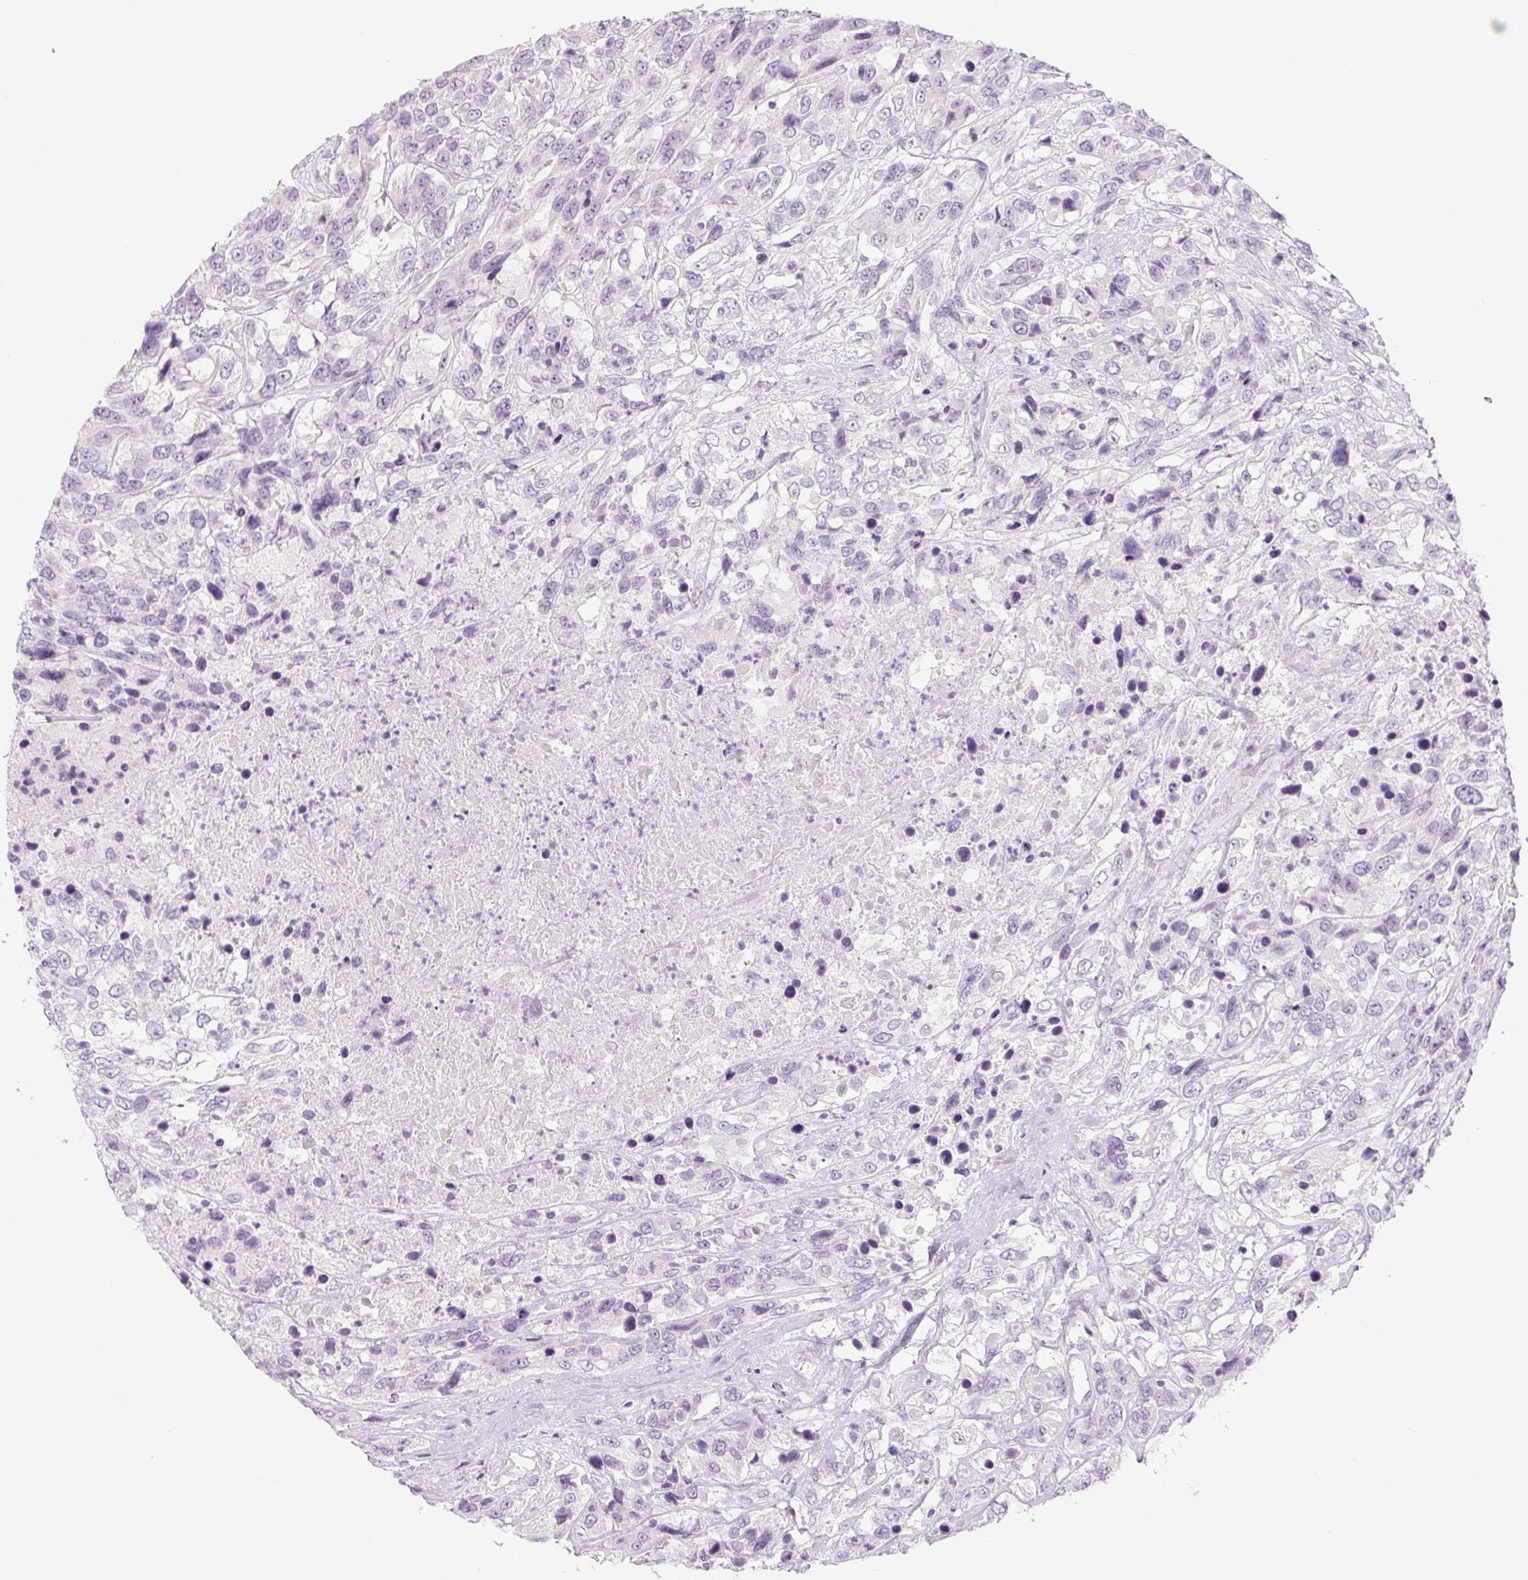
{"staining": {"intensity": "negative", "quantity": "none", "location": "none"}, "tissue": "urothelial cancer", "cell_type": "Tumor cells", "image_type": "cancer", "snomed": [{"axis": "morphology", "description": "Urothelial carcinoma, High grade"}, {"axis": "topography", "description": "Urinary bladder"}], "caption": "Immunohistochemistry (IHC) of urothelial cancer reveals no expression in tumor cells.", "gene": "COL9A2", "patient": {"sex": "female", "age": 70}}